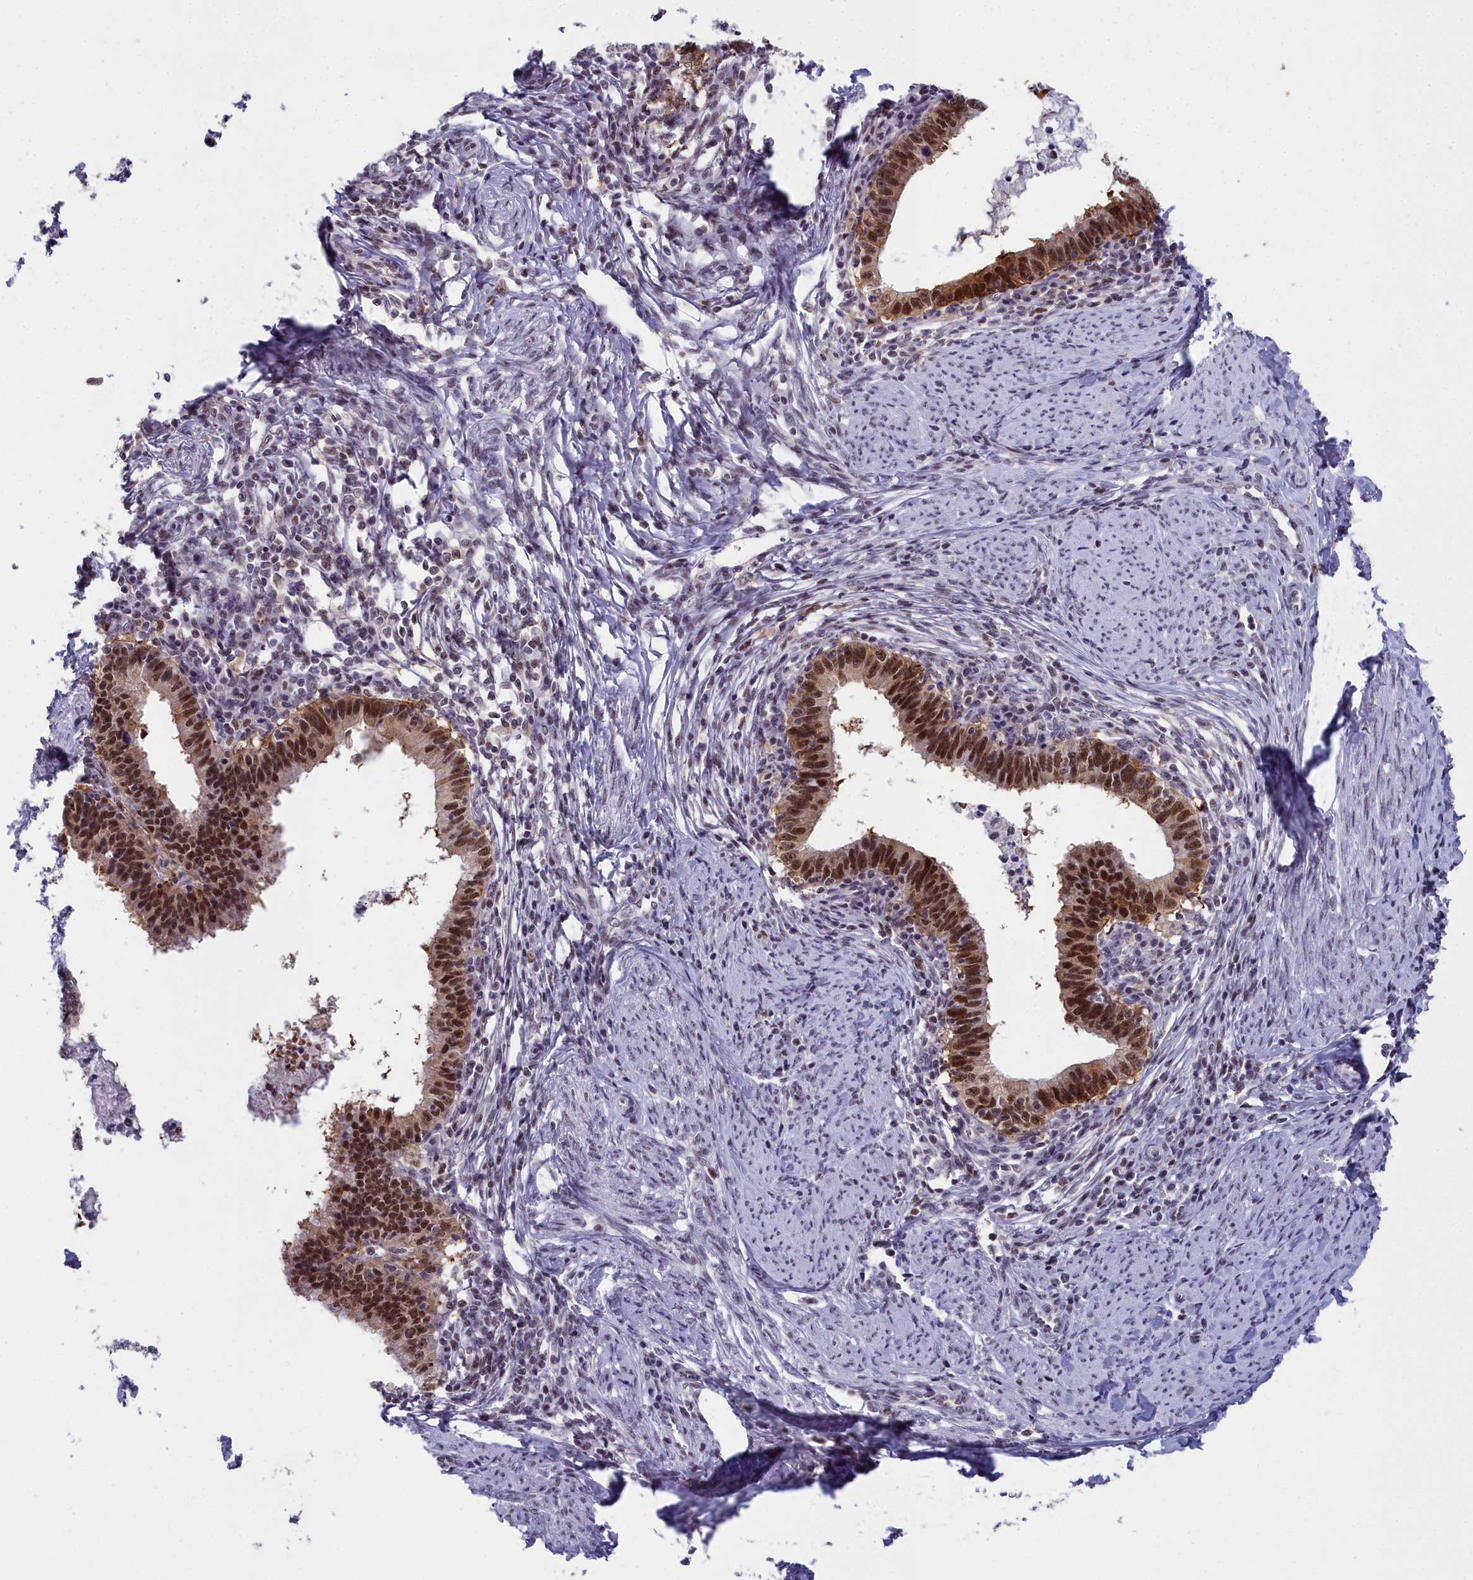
{"staining": {"intensity": "strong", "quantity": ">75%", "location": "cytoplasmic/membranous,nuclear"}, "tissue": "cervical cancer", "cell_type": "Tumor cells", "image_type": "cancer", "snomed": [{"axis": "morphology", "description": "Adenocarcinoma, NOS"}, {"axis": "topography", "description": "Cervix"}], "caption": "The immunohistochemical stain labels strong cytoplasmic/membranous and nuclear positivity in tumor cells of cervical cancer tissue.", "gene": "CCDC97", "patient": {"sex": "female", "age": 36}}